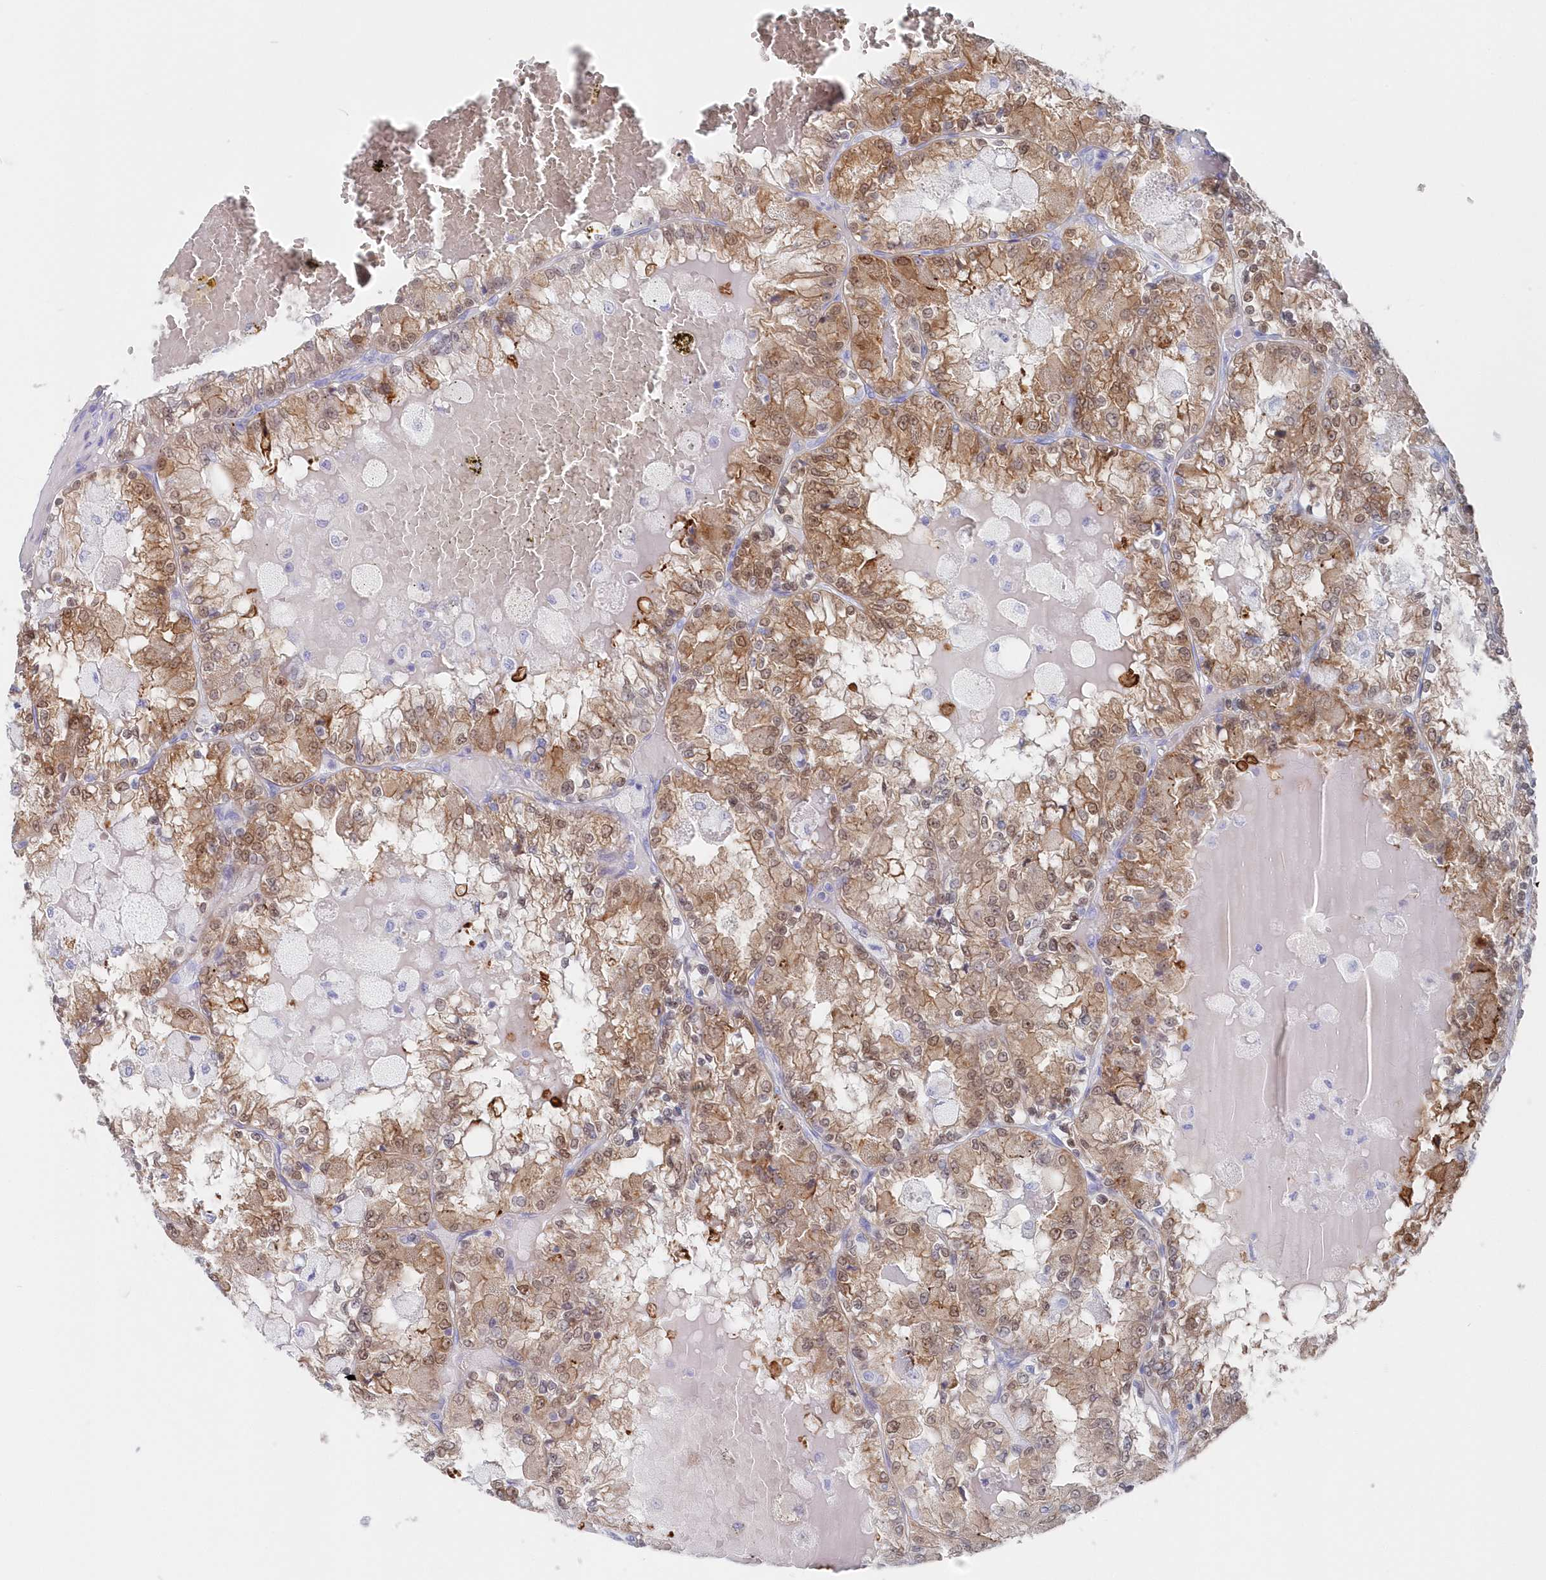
{"staining": {"intensity": "moderate", "quantity": ">75%", "location": "cytoplasmic/membranous,nuclear"}, "tissue": "renal cancer", "cell_type": "Tumor cells", "image_type": "cancer", "snomed": [{"axis": "morphology", "description": "Adenocarcinoma, NOS"}, {"axis": "topography", "description": "Kidney"}], "caption": "Immunohistochemical staining of human renal cancer reveals moderate cytoplasmic/membranous and nuclear protein positivity in about >75% of tumor cells.", "gene": "CSNK1G2", "patient": {"sex": "female", "age": 56}}